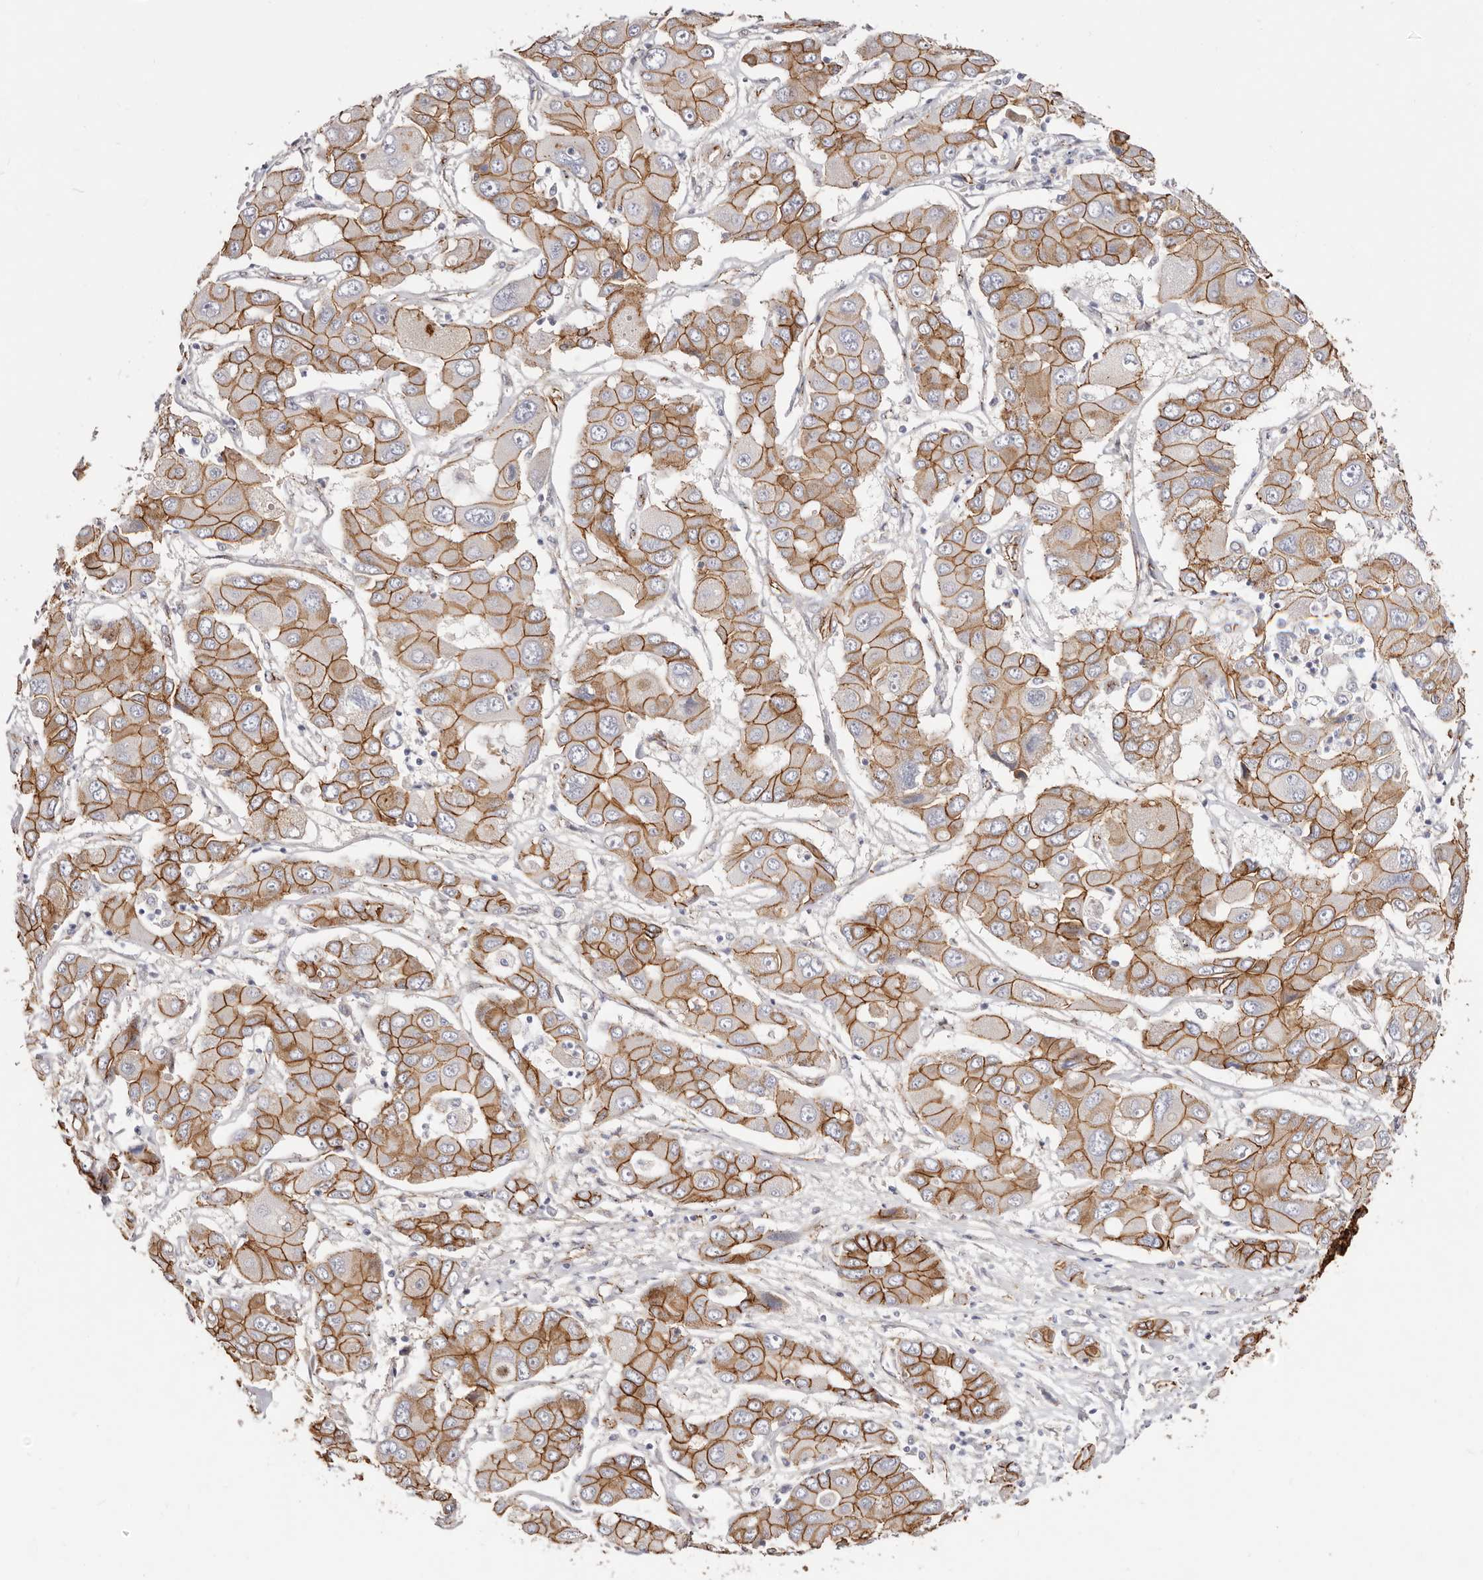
{"staining": {"intensity": "strong", "quantity": ">75%", "location": "cytoplasmic/membranous"}, "tissue": "liver cancer", "cell_type": "Tumor cells", "image_type": "cancer", "snomed": [{"axis": "morphology", "description": "Cholangiocarcinoma"}, {"axis": "topography", "description": "Liver"}], "caption": "Protein staining by IHC demonstrates strong cytoplasmic/membranous staining in approximately >75% of tumor cells in cholangiocarcinoma (liver). (IHC, brightfield microscopy, high magnification).", "gene": "CTNNB1", "patient": {"sex": "male", "age": 67}}